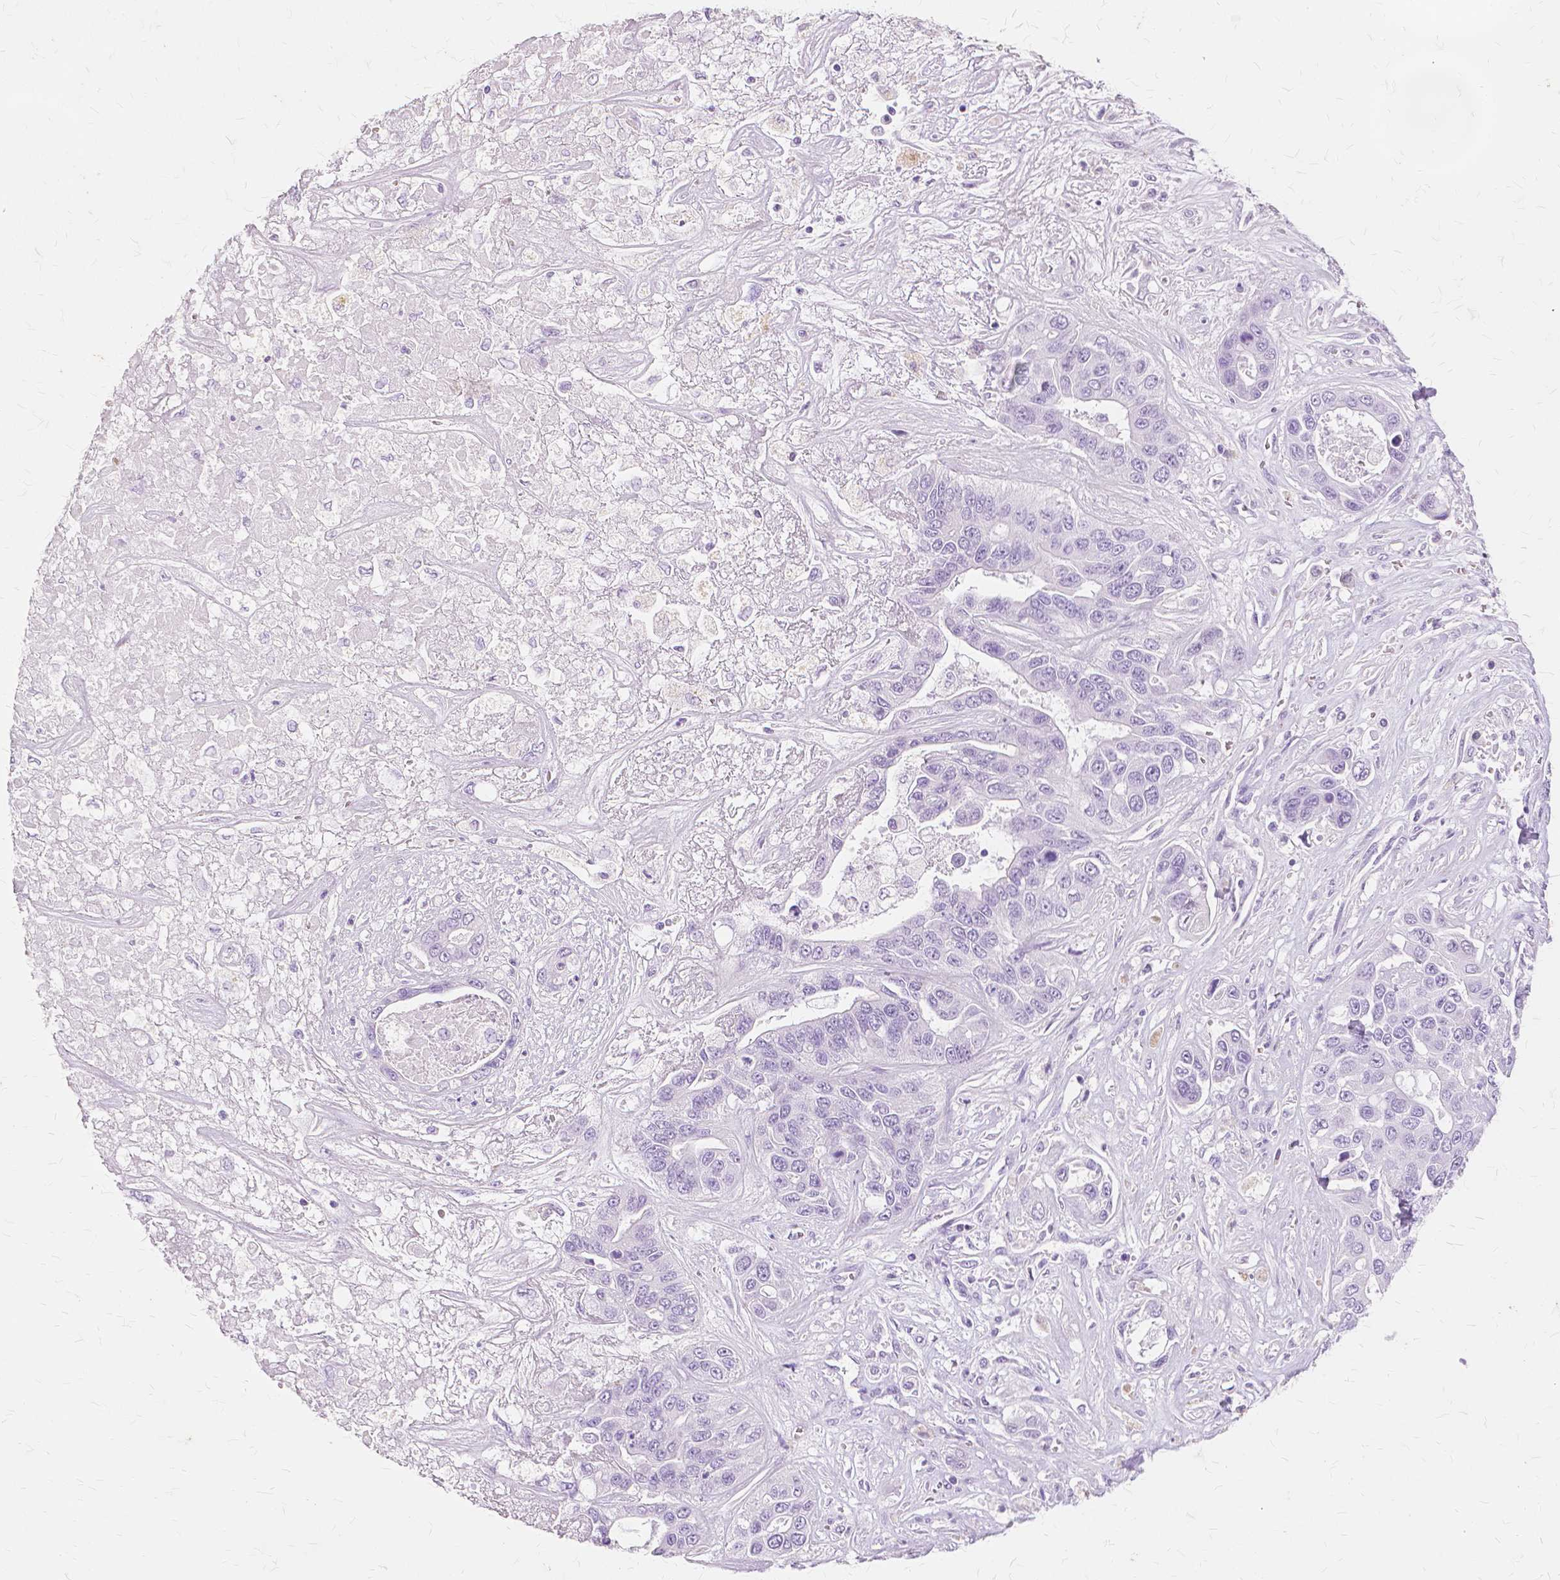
{"staining": {"intensity": "negative", "quantity": "none", "location": "none"}, "tissue": "liver cancer", "cell_type": "Tumor cells", "image_type": "cancer", "snomed": [{"axis": "morphology", "description": "Cholangiocarcinoma"}, {"axis": "topography", "description": "Liver"}], "caption": "An immunohistochemistry histopathology image of liver cholangiocarcinoma is shown. There is no staining in tumor cells of liver cholangiocarcinoma. (DAB immunohistochemistry (IHC) with hematoxylin counter stain).", "gene": "TGM1", "patient": {"sex": "female", "age": 52}}